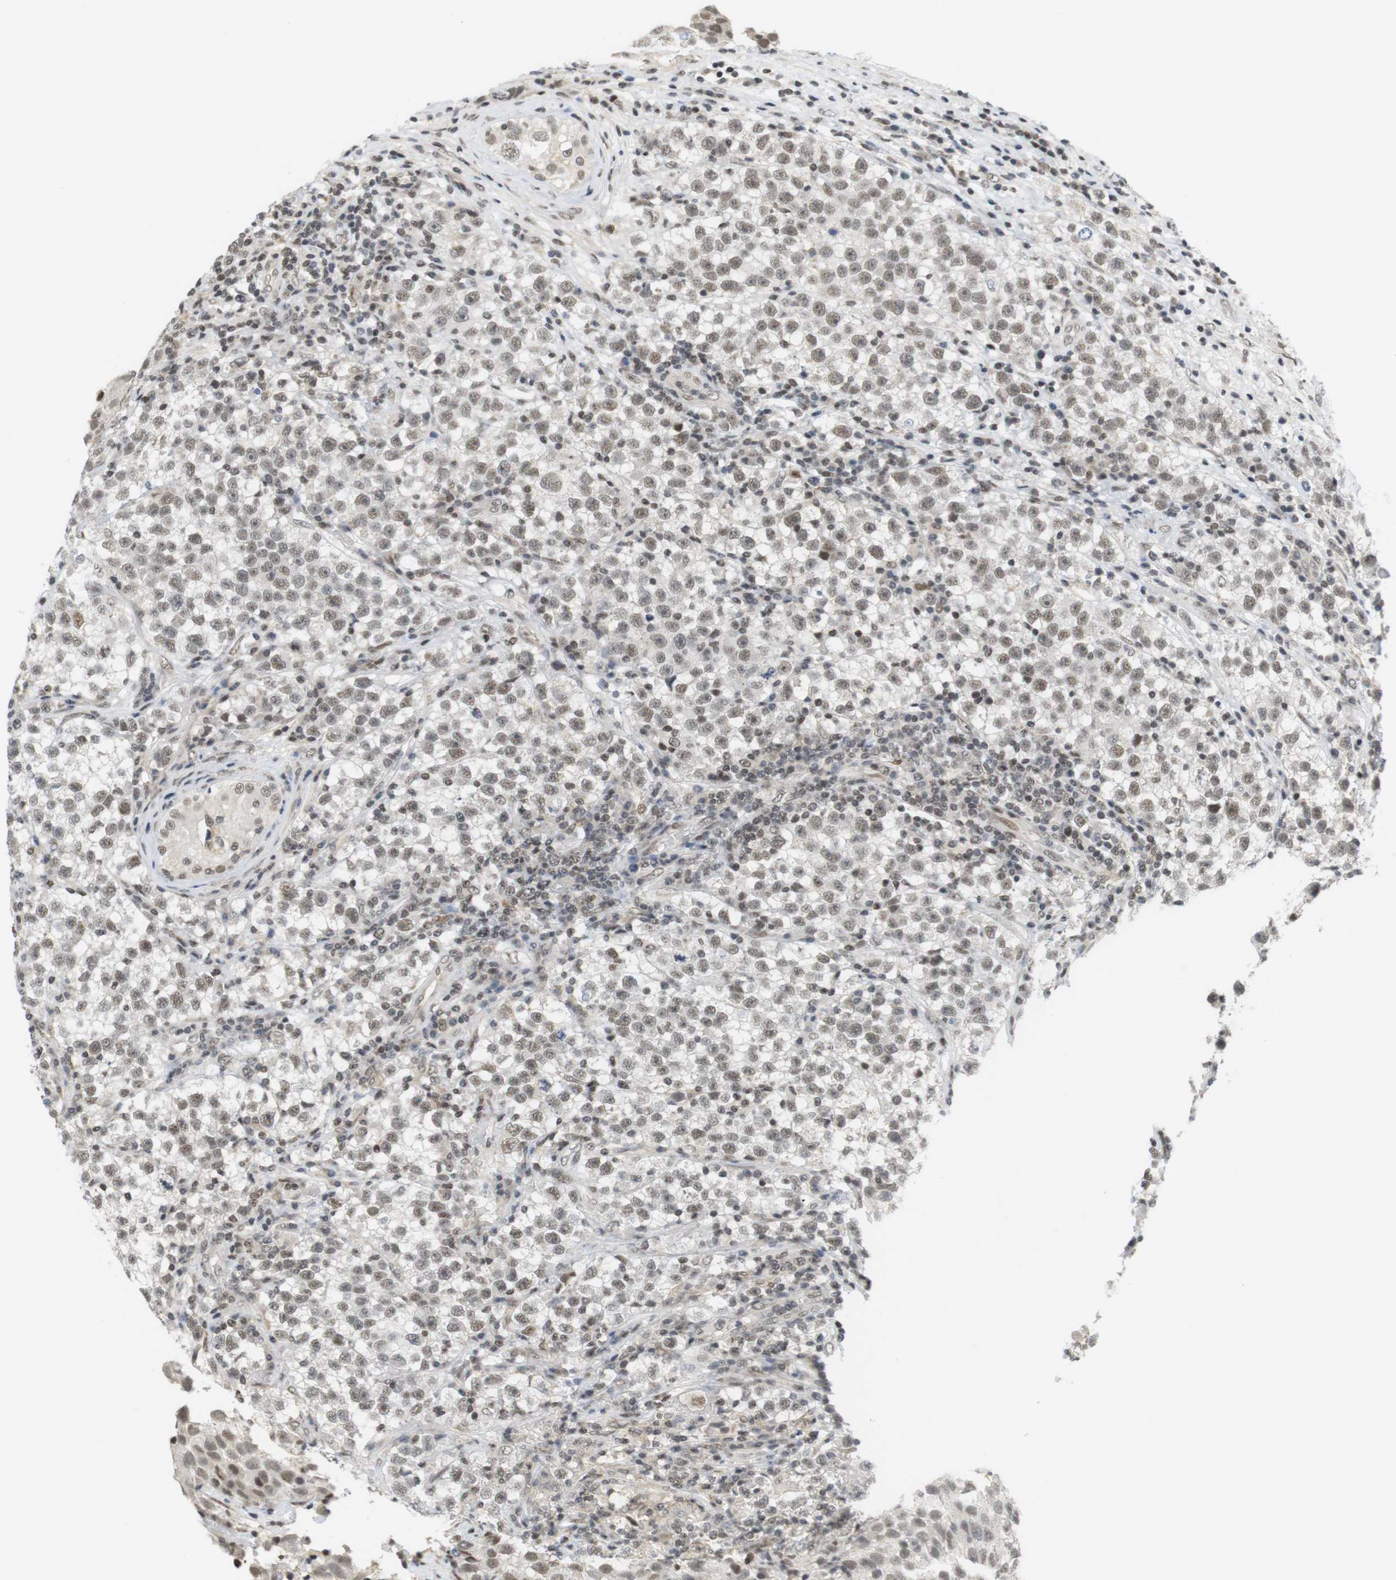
{"staining": {"intensity": "weak", "quantity": ">75%", "location": "nuclear"}, "tissue": "testis cancer", "cell_type": "Tumor cells", "image_type": "cancer", "snomed": [{"axis": "morphology", "description": "Seminoma, NOS"}, {"axis": "topography", "description": "Testis"}], "caption": "Testis cancer (seminoma) stained with DAB immunohistochemistry (IHC) demonstrates low levels of weak nuclear staining in about >75% of tumor cells.", "gene": "BRD4", "patient": {"sex": "male", "age": 22}}